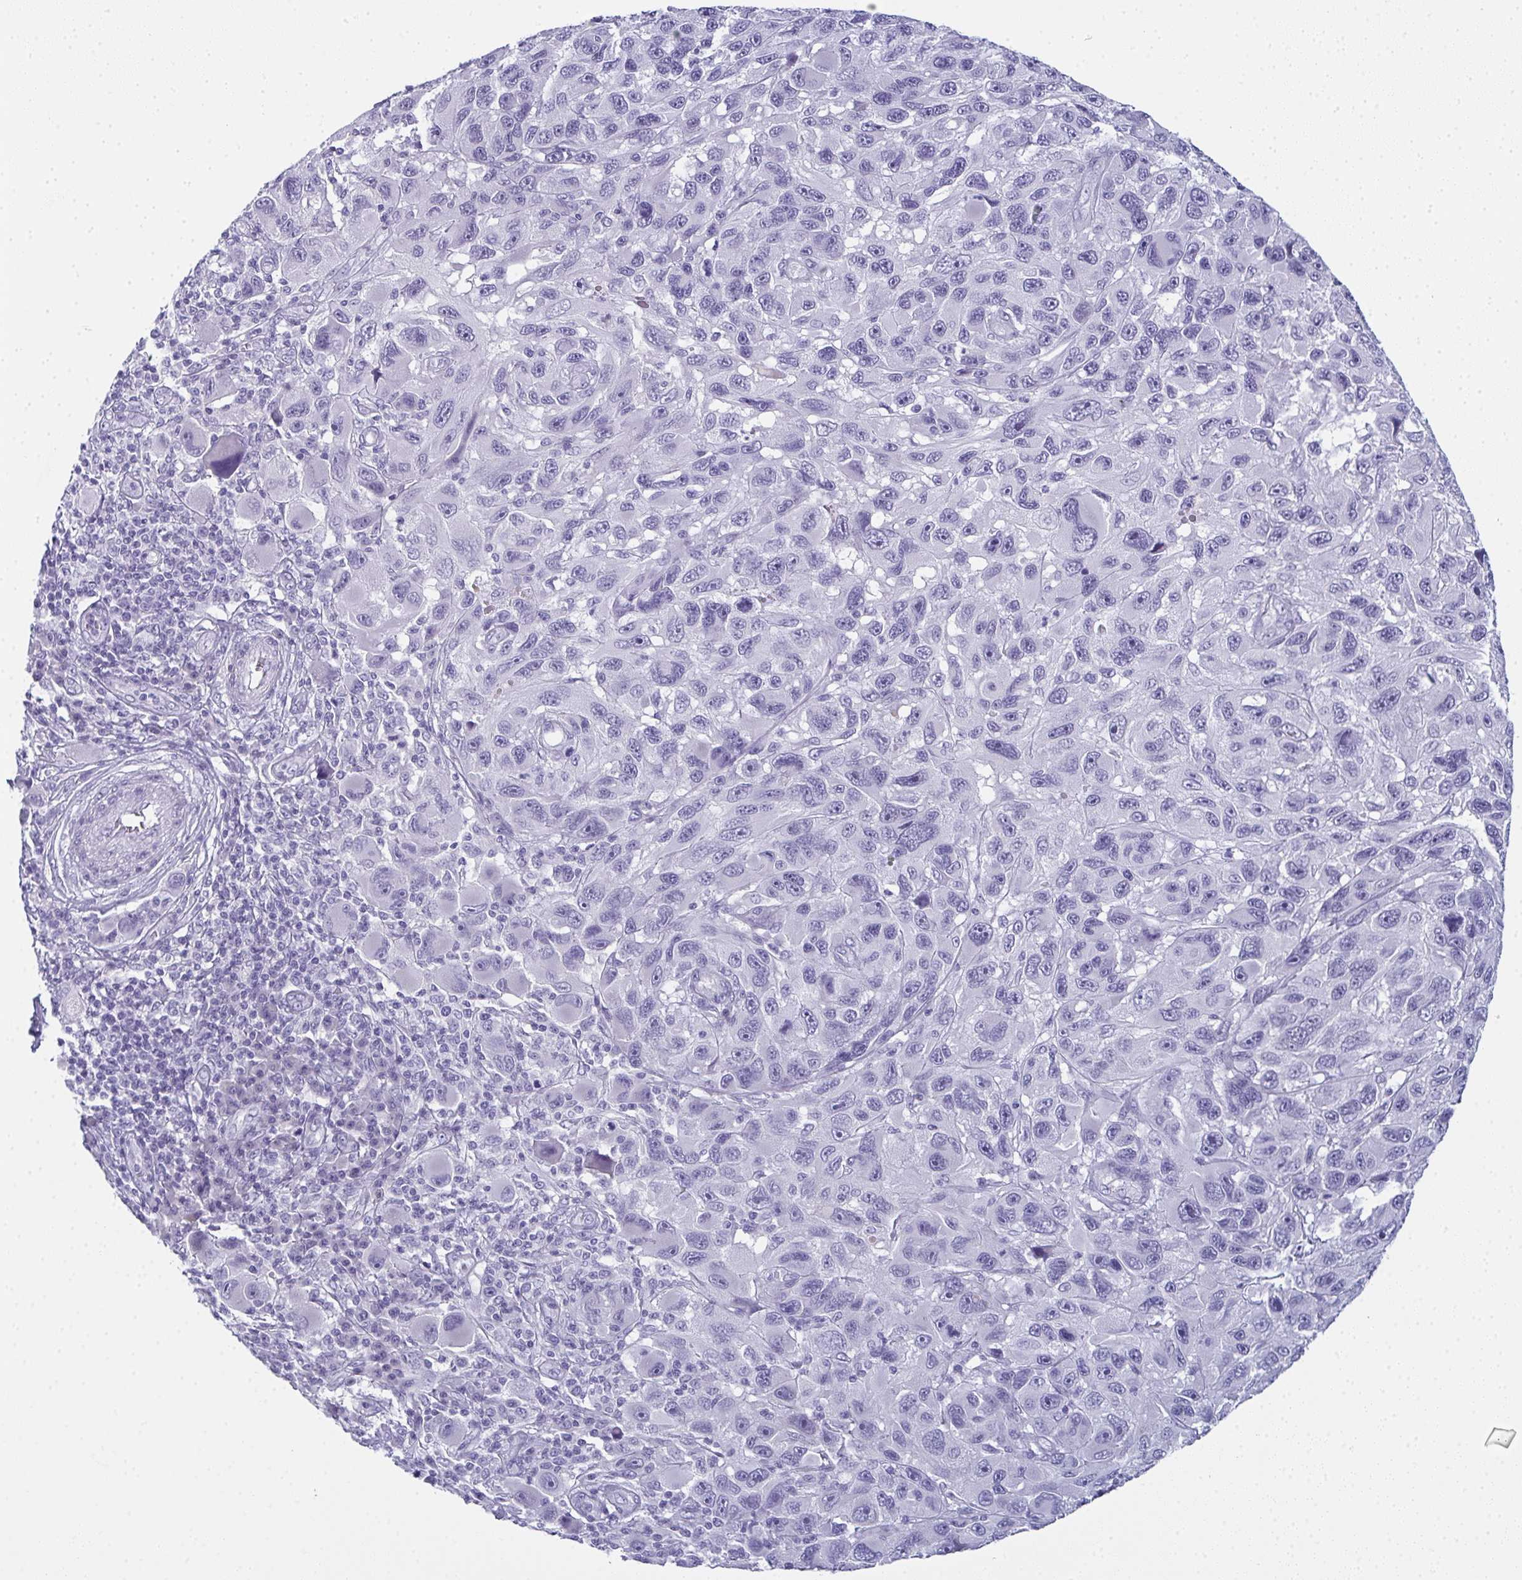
{"staining": {"intensity": "negative", "quantity": "none", "location": "none"}, "tissue": "melanoma", "cell_type": "Tumor cells", "image_type": "cancer", "snomed": [{"axis": "morphology", "description": "Malignant melanoma, NOS"}, {"axis": "topography", "description": "Skin"}], "caption": "Protein analysis of melanoma shows no significant staining in tumor cells.", "gene": "SLC36A2", "patient": {"sex": "male", "age": 53}}